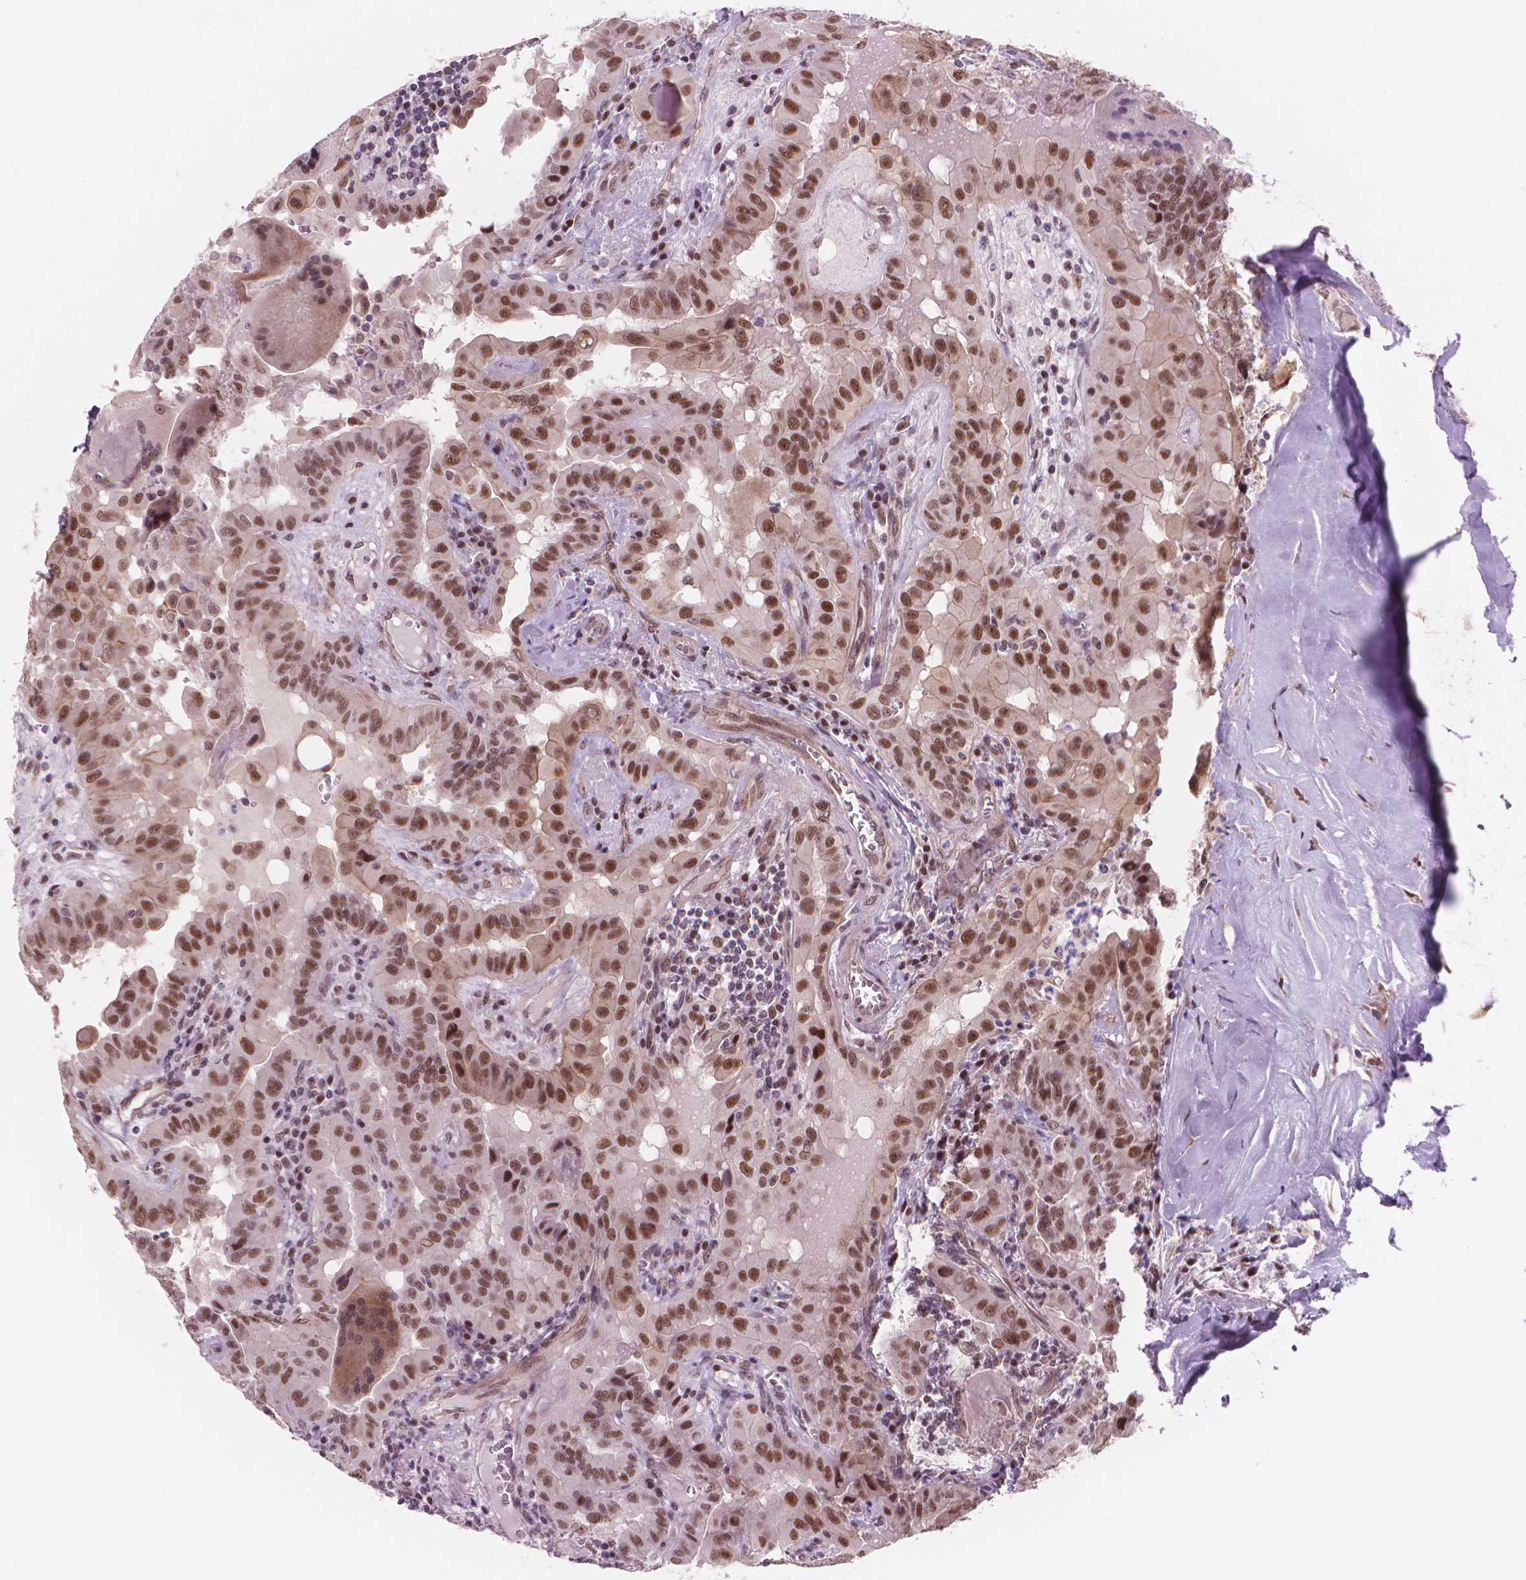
{"staining": {"intensity": "strong", "quantity": ">75%", "location": "nuclear"}, "tissue": "thyroid cancer", "cell_type": "Tumor cells", "image_type": "cancer", "snomed": [{"axis": "morphology", "description": "Papillary adenocarcinoma, NOS"}, {"axis": "topography", "description": "Thyroid gland"}], "caption": "Human papillary adenocarcinoma (thyroid) stained with a protein marker exhibits strong staining in tumor cells.", "gene": "POLR3D", "patient": {"sex": "female", "age": 37}}